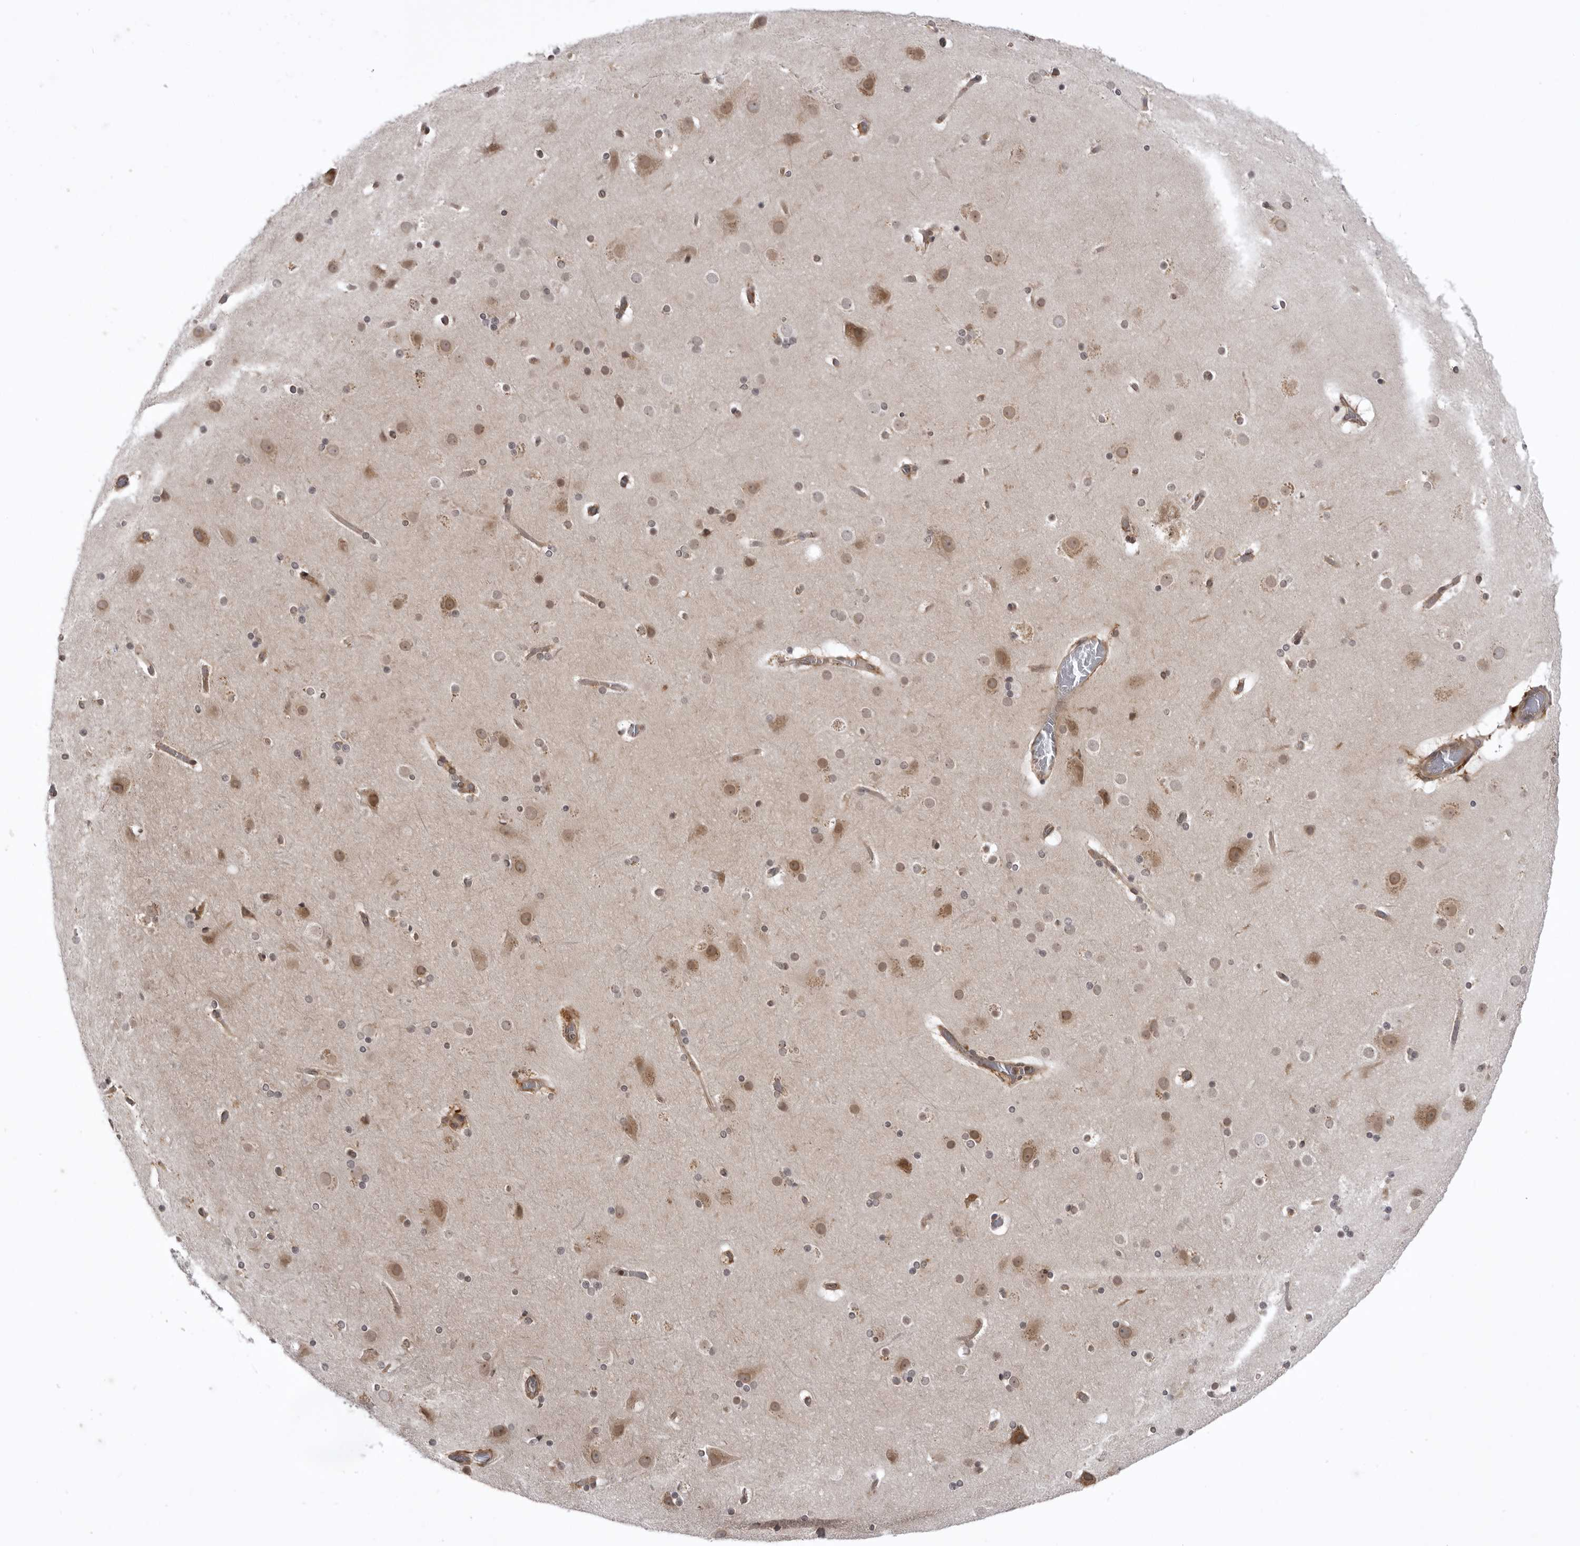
{"staining": {"intensity": "moderate", "quantity": ">75%", "location": "cytoplasmic/membranous"}, "tissue": "cerebral cortex", "cell_type": "Endothelial cells", "image_type": "normal", "snomed": [{"axis": "morphology", "description": "Normal tissue, NOS"}, {"axis": "topography", "description": "Cerebral cortex"}], "caption": "Moderate cytoplasmic/membranous staining for a protein is identified in about >75% of endothelial cells of benign cerebral cortex using immunohistochemistry (IHC).", "gene": "USP43", "patient": {"sex": "male", "age": 57}}